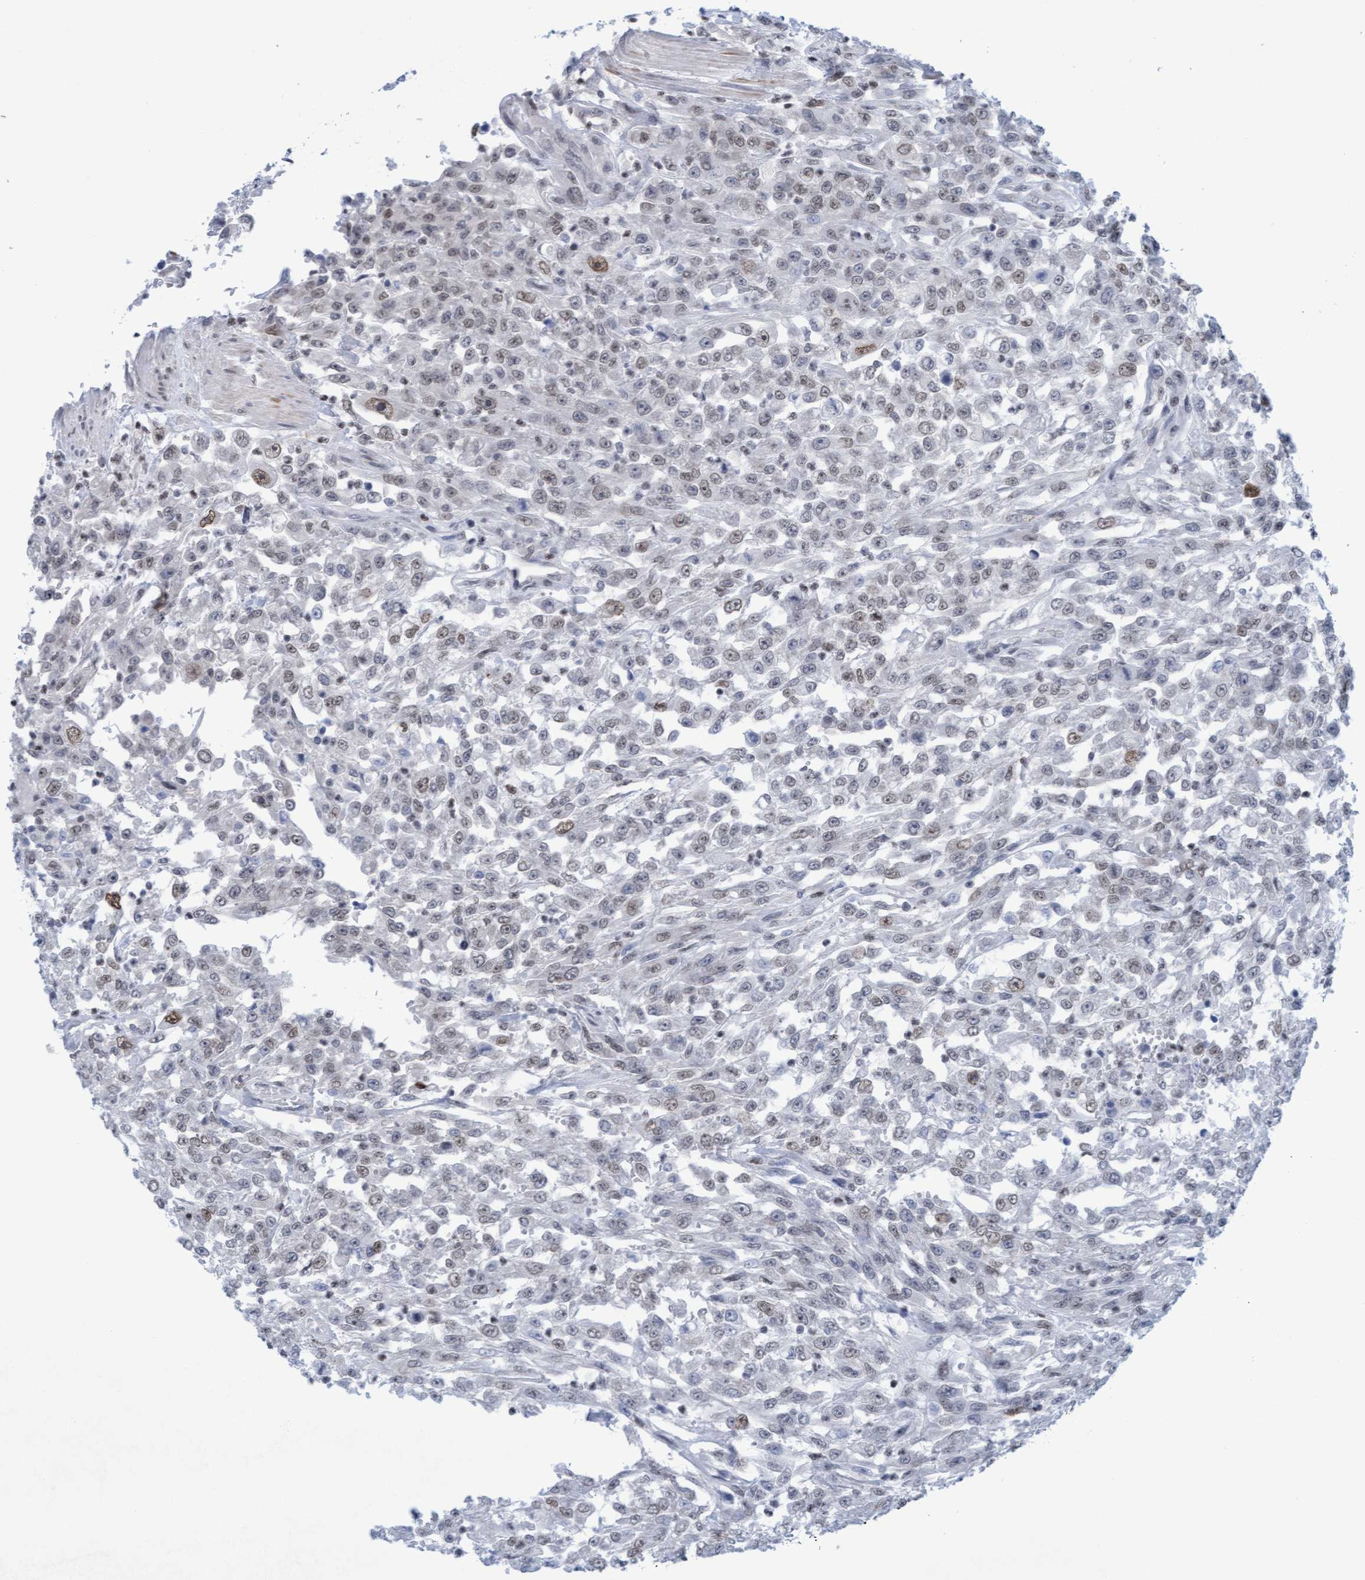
{"staining": {"intensity": "weak", "quantity": "<25%", "location": "nuclear"}, "tissue": "urothelial cancer", "cell_type": "Tumor cells", "image_type": "cancer", "snomed": [{"axis": "morphology", "description": "Urothelial carcinoma, High grade"}, {"axis": "topography", "description": "Urinary bladder"}], "caption": "Urothelial cancer was stained to show a protein in brown. There is no significant staining in tumor cells. (Brightfield microscopy of DAB immunohistochemistry (IHC) at high magnification).", "gene": "GLRX2", "patient": {"sex": "male", "age": 46}}